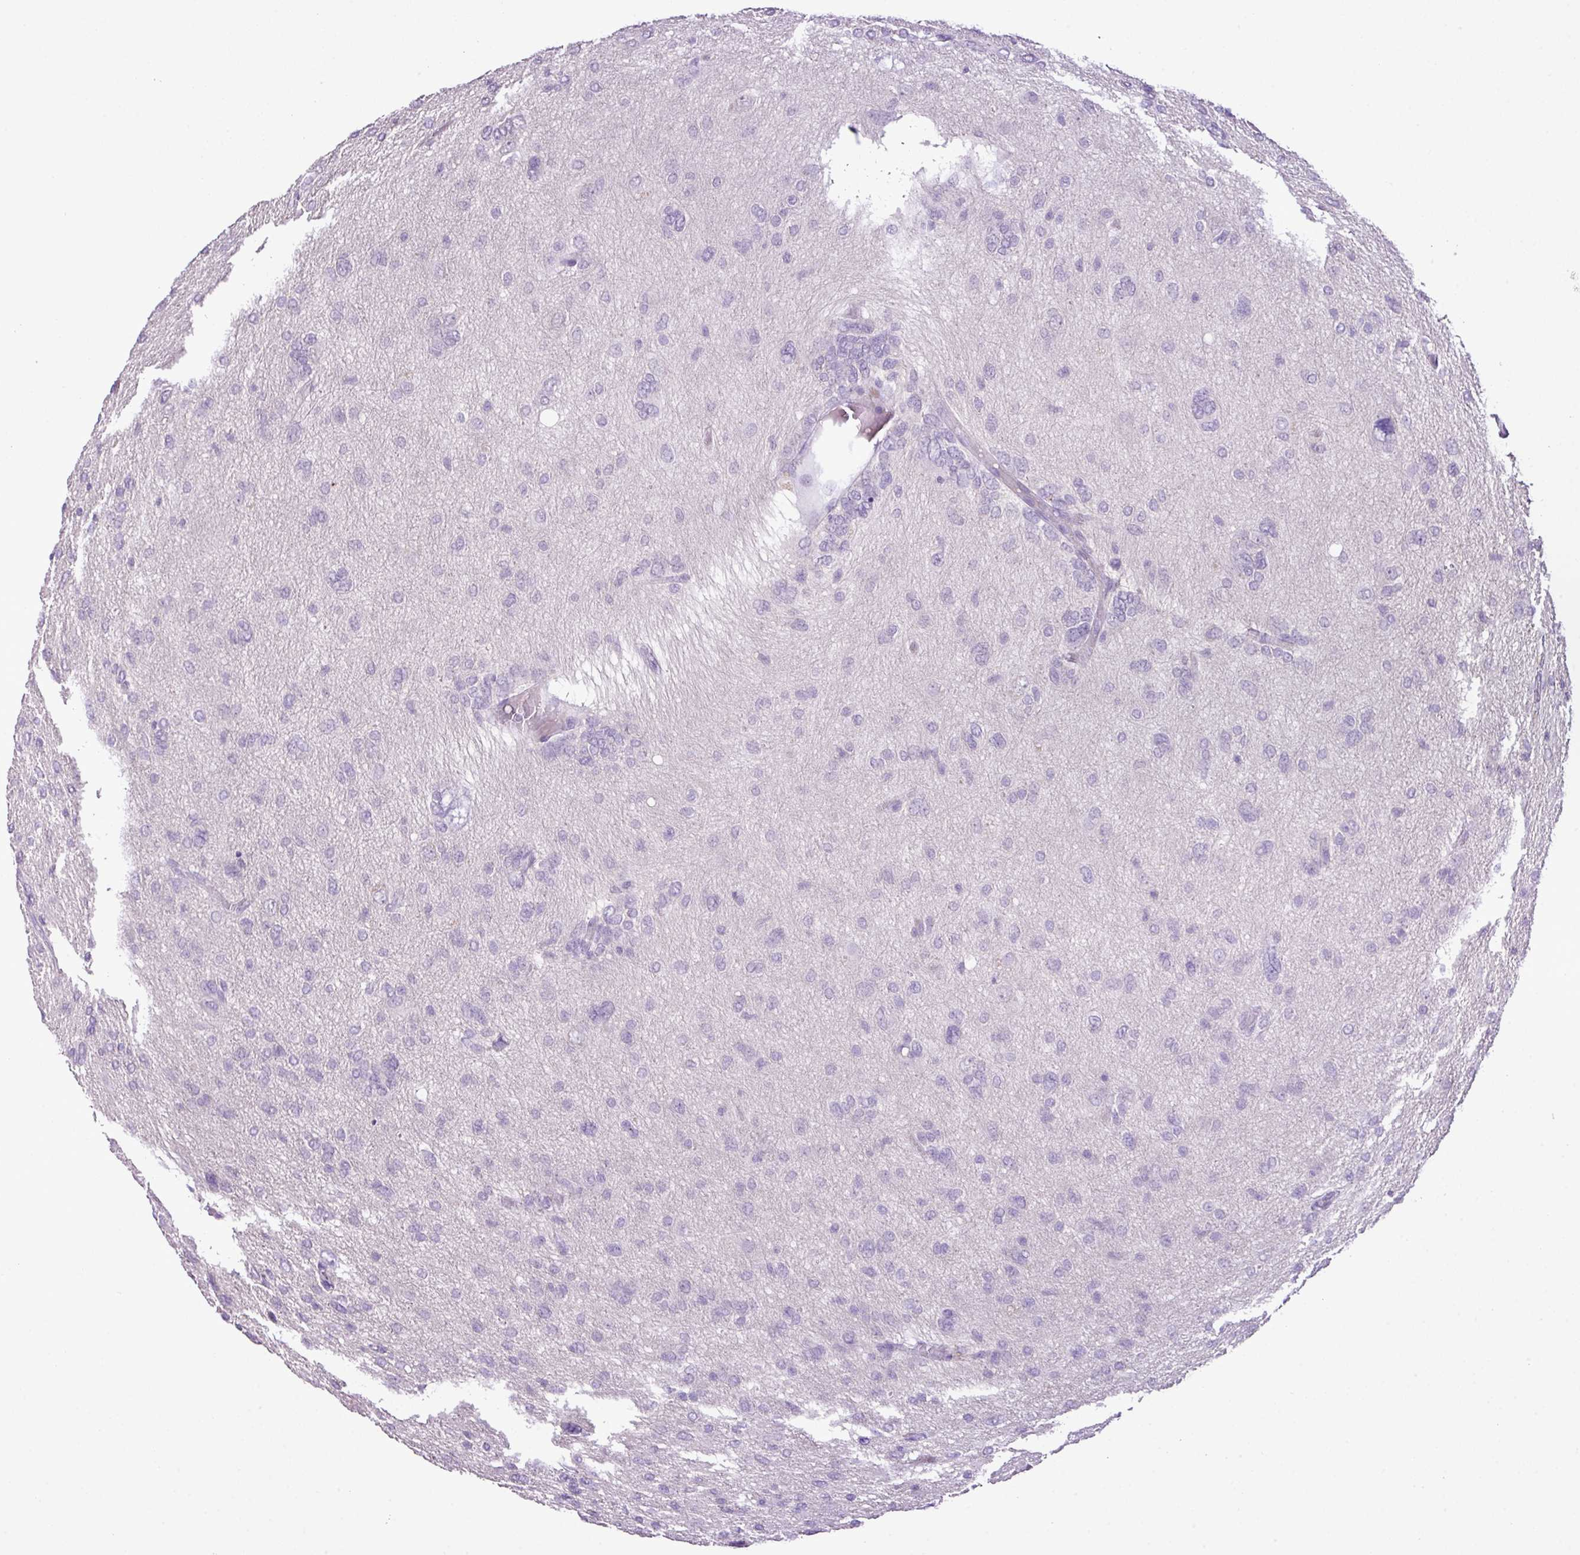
{"staining": {"intensity": "negative", "quantity": "none", "location": "none"}, "tissue": "glioma", "cell_type": "Tumor cells", "image_type": "cancer", "snomed": [{"axis": "morphology", "description": "Glioma, malignant, High grade"}, {"axis": "topography", "description": "Brain"}], "caption": "Immunohistochemistry (IHC) image of neoplastic tissue: human high-grade glioma (malignant) stained with DAB (3,3'-diaminobenzidine) shows no significant protein staining in tumor cells.", "gene": "HTR3E", "patient": {"sex": "female", "age": 59}}